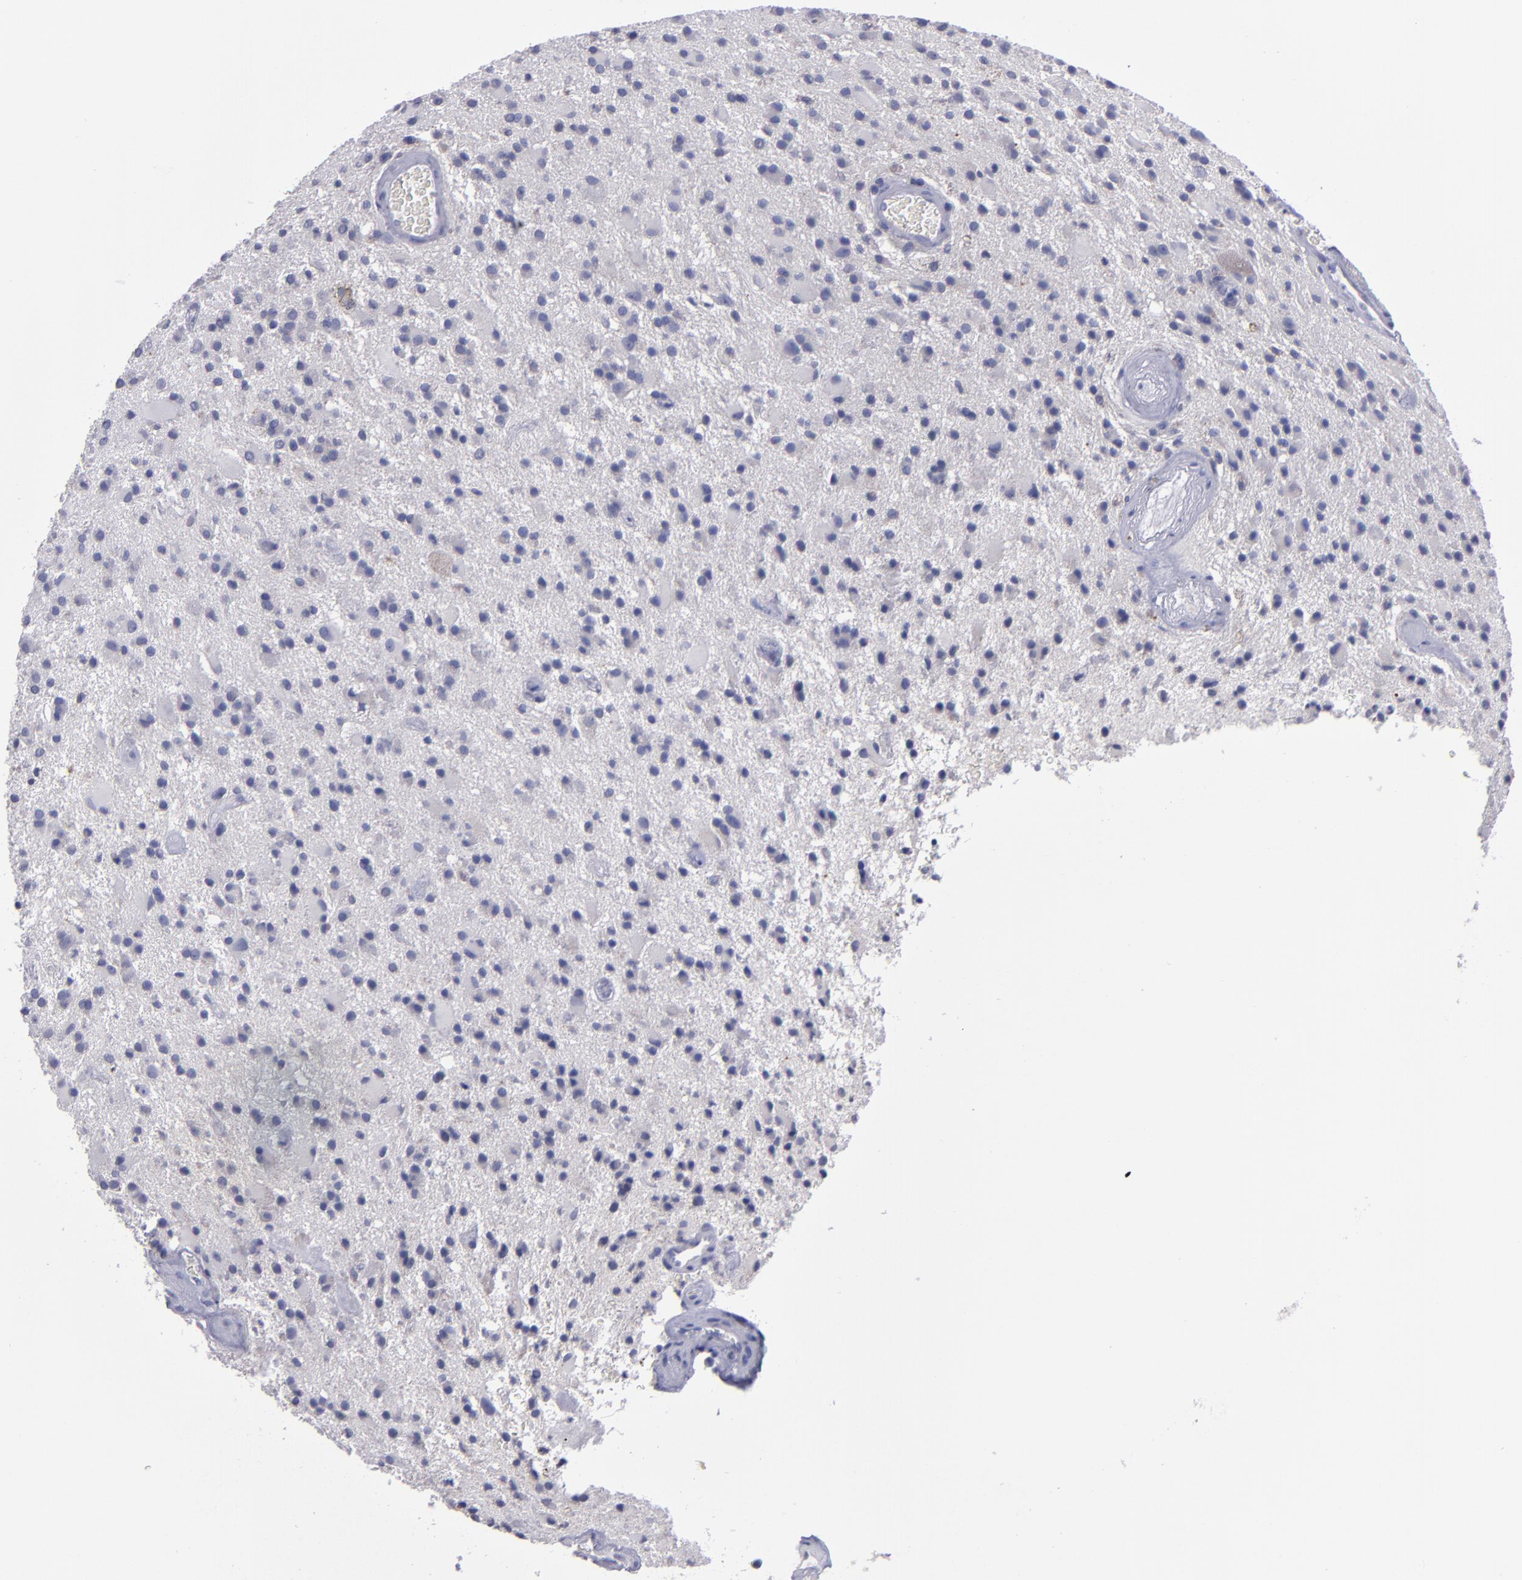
{"staining": {"intensity": "negative", "quantity": "none", "location": "none"}, "tissue": "glioma", "cell_type": "Tumor cells", "image_type": "cancer", "snomed": [{"axis": "morphology", "description": "Glioma, malignant, Low grade"}, {"axis": "topography", "description": "Brain"}], "caption": "A high-resolution histopathology image shows IHC staining of malignant low-grade glioma, which reveals no significant positivity in tumor cells.", "gene": "CDH3", "patient": {"sex": "male", "age": 58}}